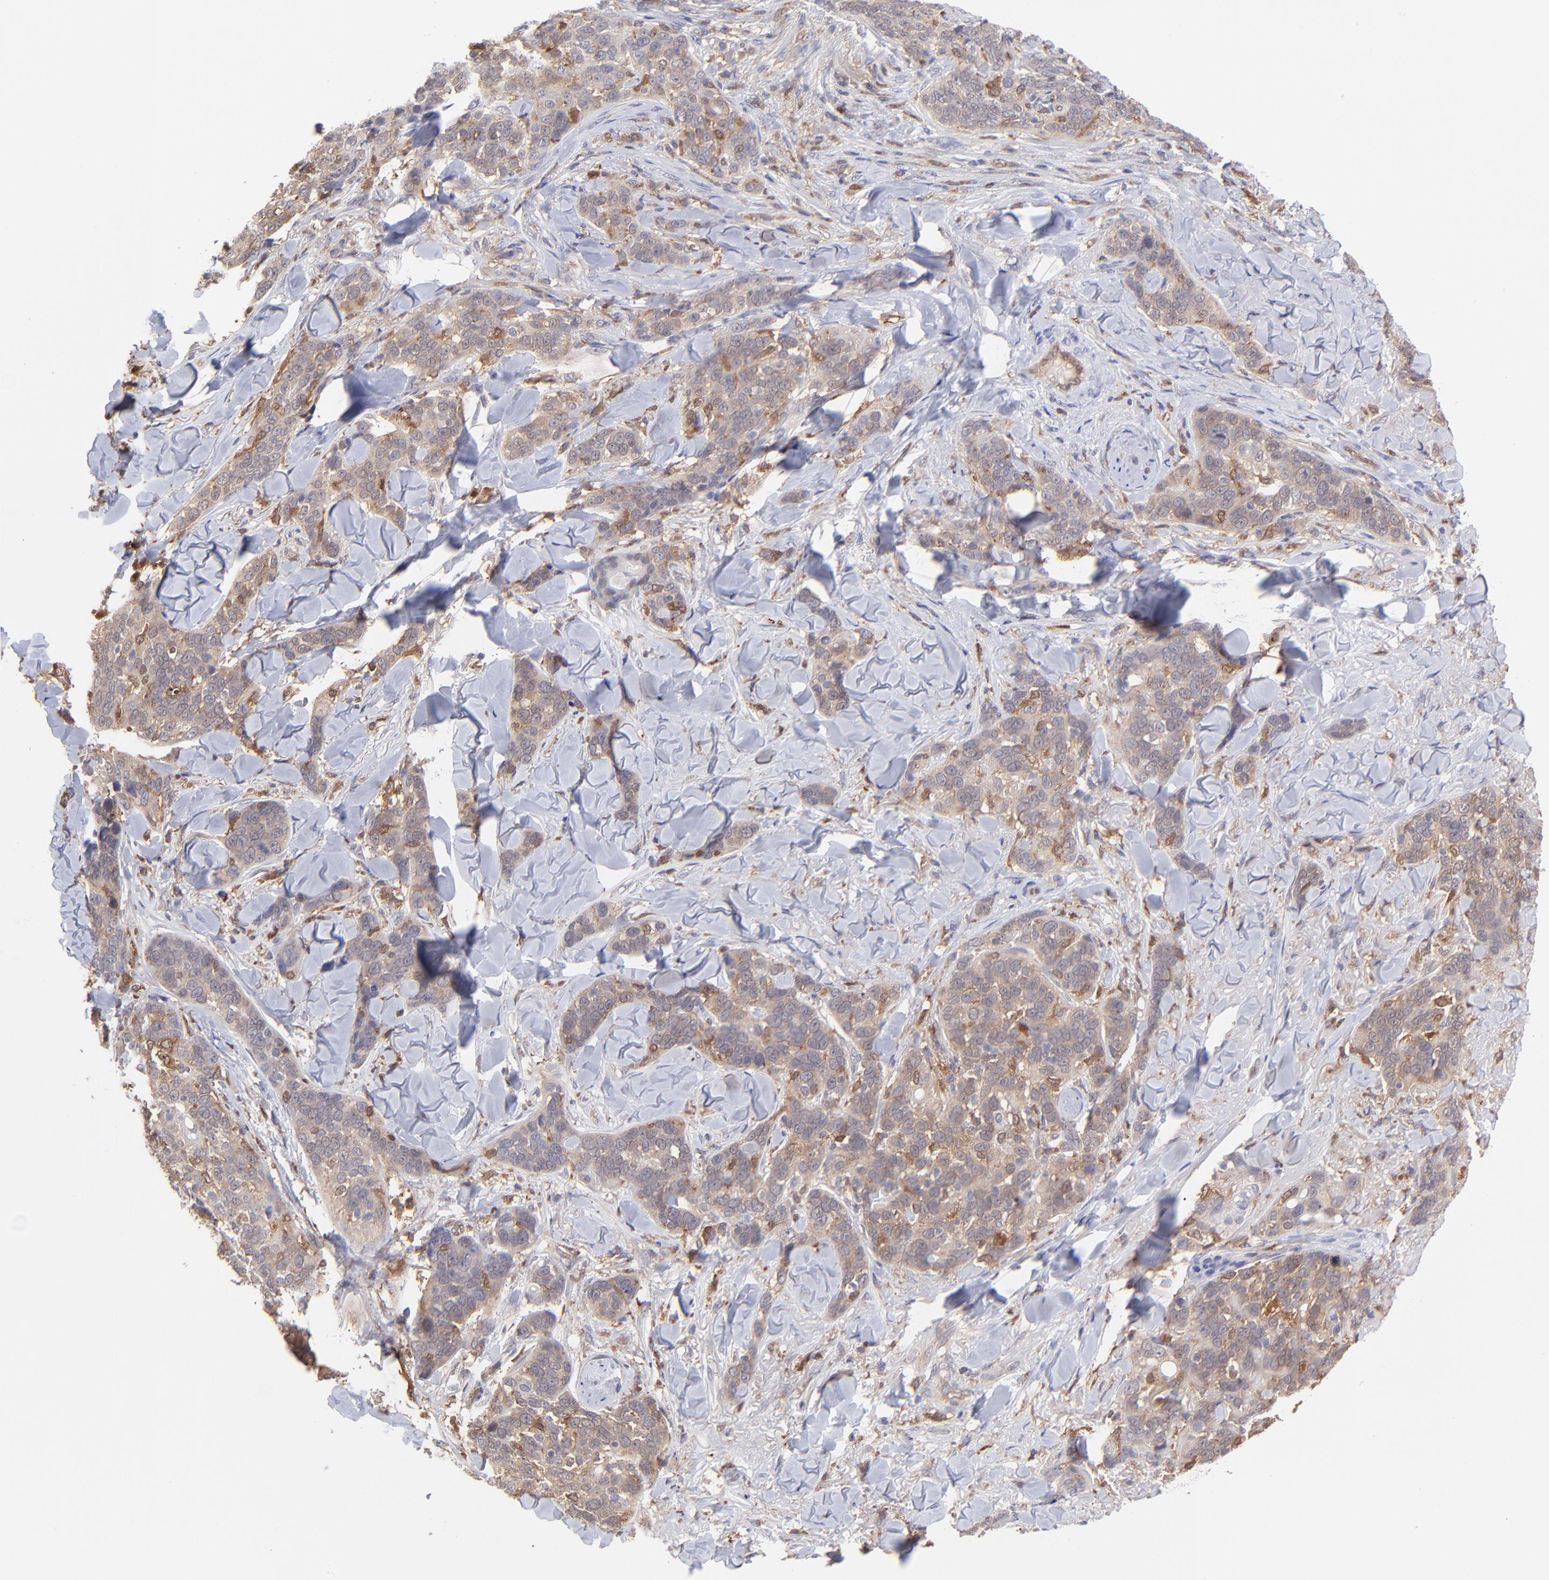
{"staining": {"intensity": "weak", "quantity": ">75%", "location": "cytoplasmic/membranous"}, "tissue": "skin cancer", "cell_type": "Tumor cells", "image_type": "cancer", "snomed": [{"axis": "morphology", "description": "Normal tissue, NOS"}, {"axis": "morphology", "description": "Squamous cell carcinoma, NOS"}, {"axis": "topography", "description": "Skin"}], "caption": "Protein staining displays weak cytoplasmic/membranous positivity in approximately >75% of tumor cells in skin cancer (squamous cell carcinoma). (Brightfield microscopy of DAB IHC at high magnification).", "gene": "HYAL1", "patient": {"sex": "female", "age": 83}}